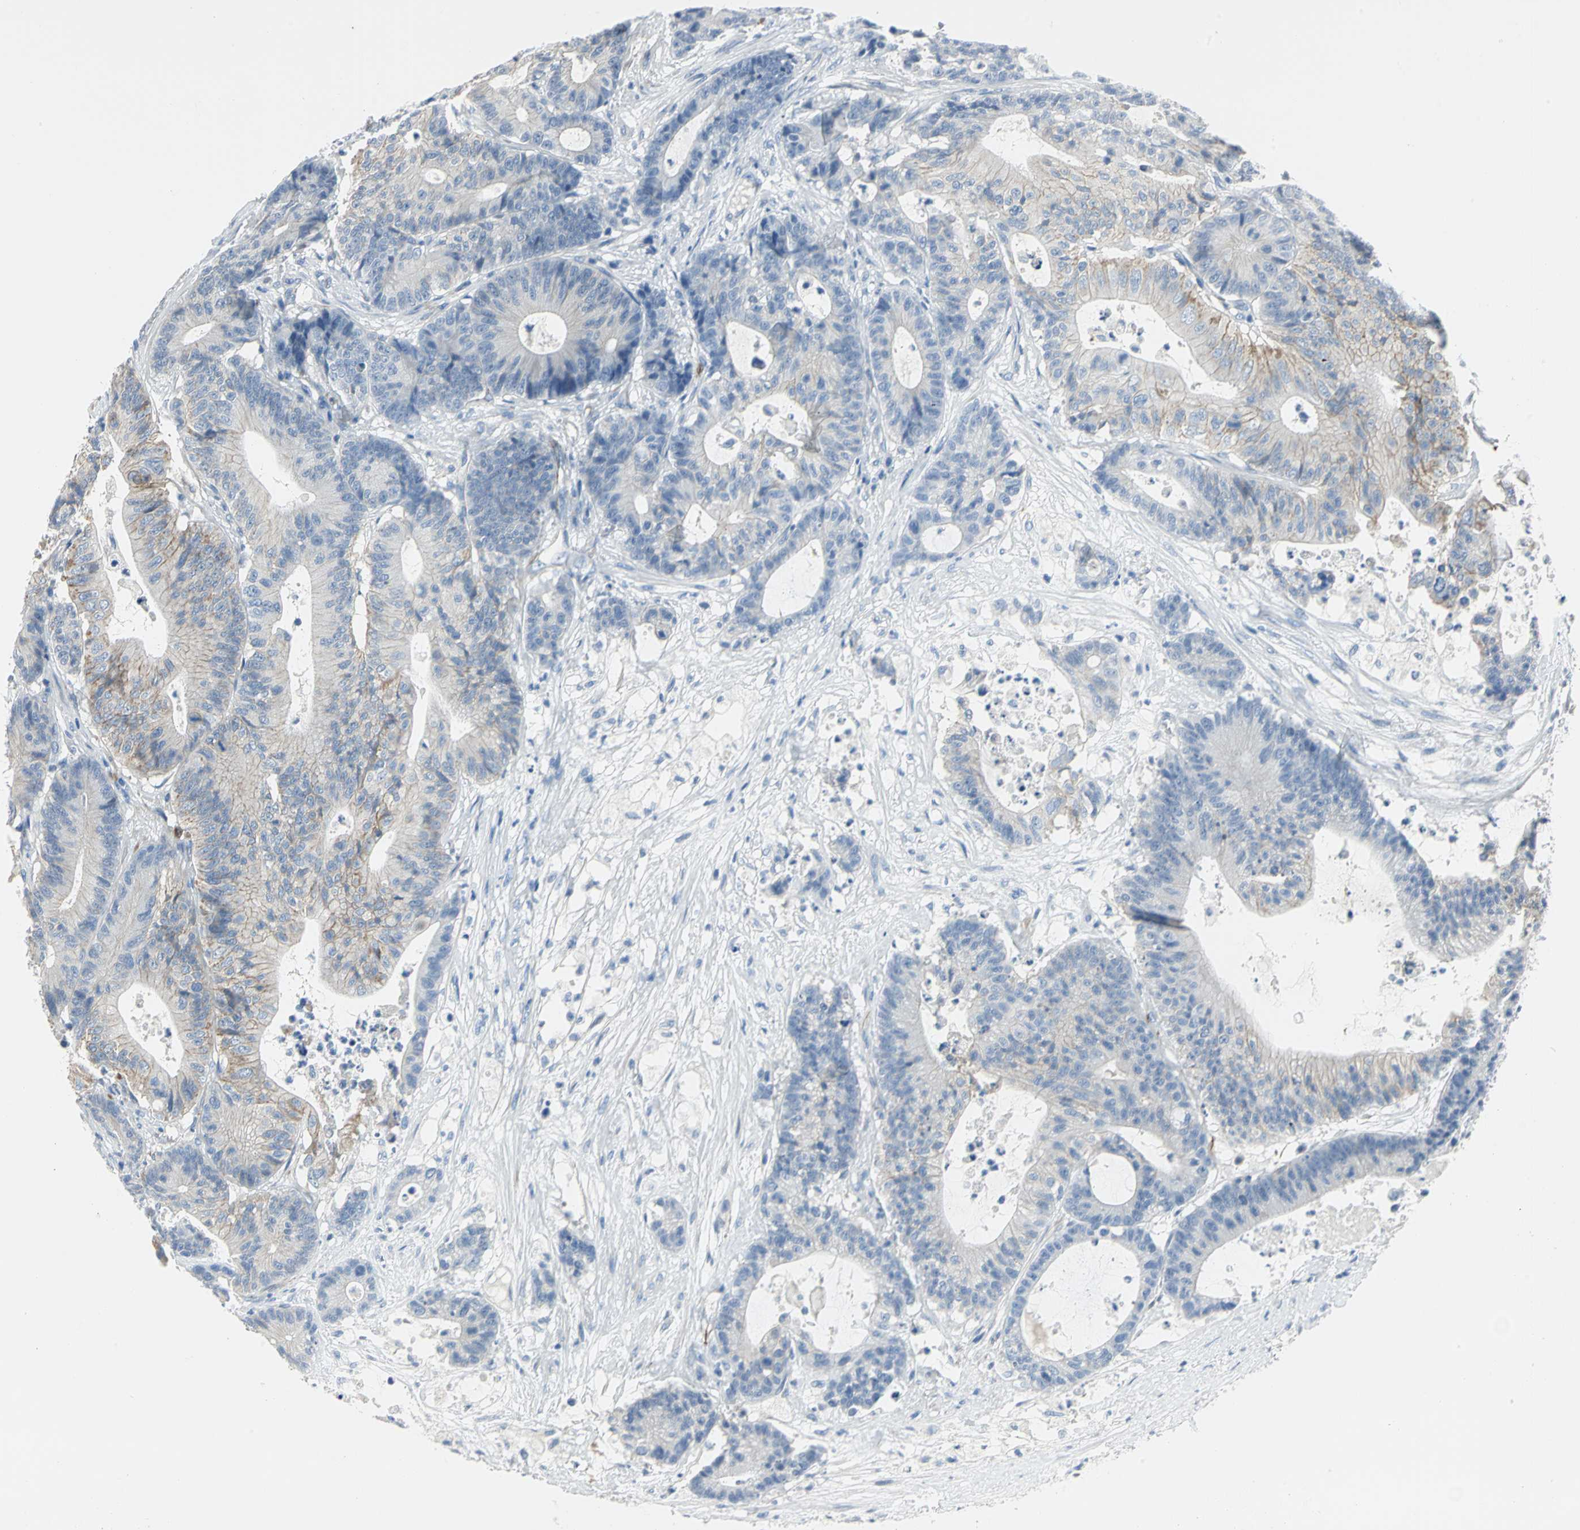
{"staining": {"intensity": "moderate", "quantity": "<25%", "location": "cytoplasmic/membranous"}, "tissue": "colorectal cancer", "cell_type": "Tumor cells", "image_type": "cancer", "snomed": [{"axis": "morphology", "description": "Adenocarcinoma, NOS"}, {"axis": "topography", "description": "Colon"}], "caption": "A micrograph of colorectal adenocarcinoma stained for a protein displays moderate cytoplasmic/membranous brown staining in tumor cells.", "gene": "ALOX15", "patient": {"sex": "female", "age": 84}}